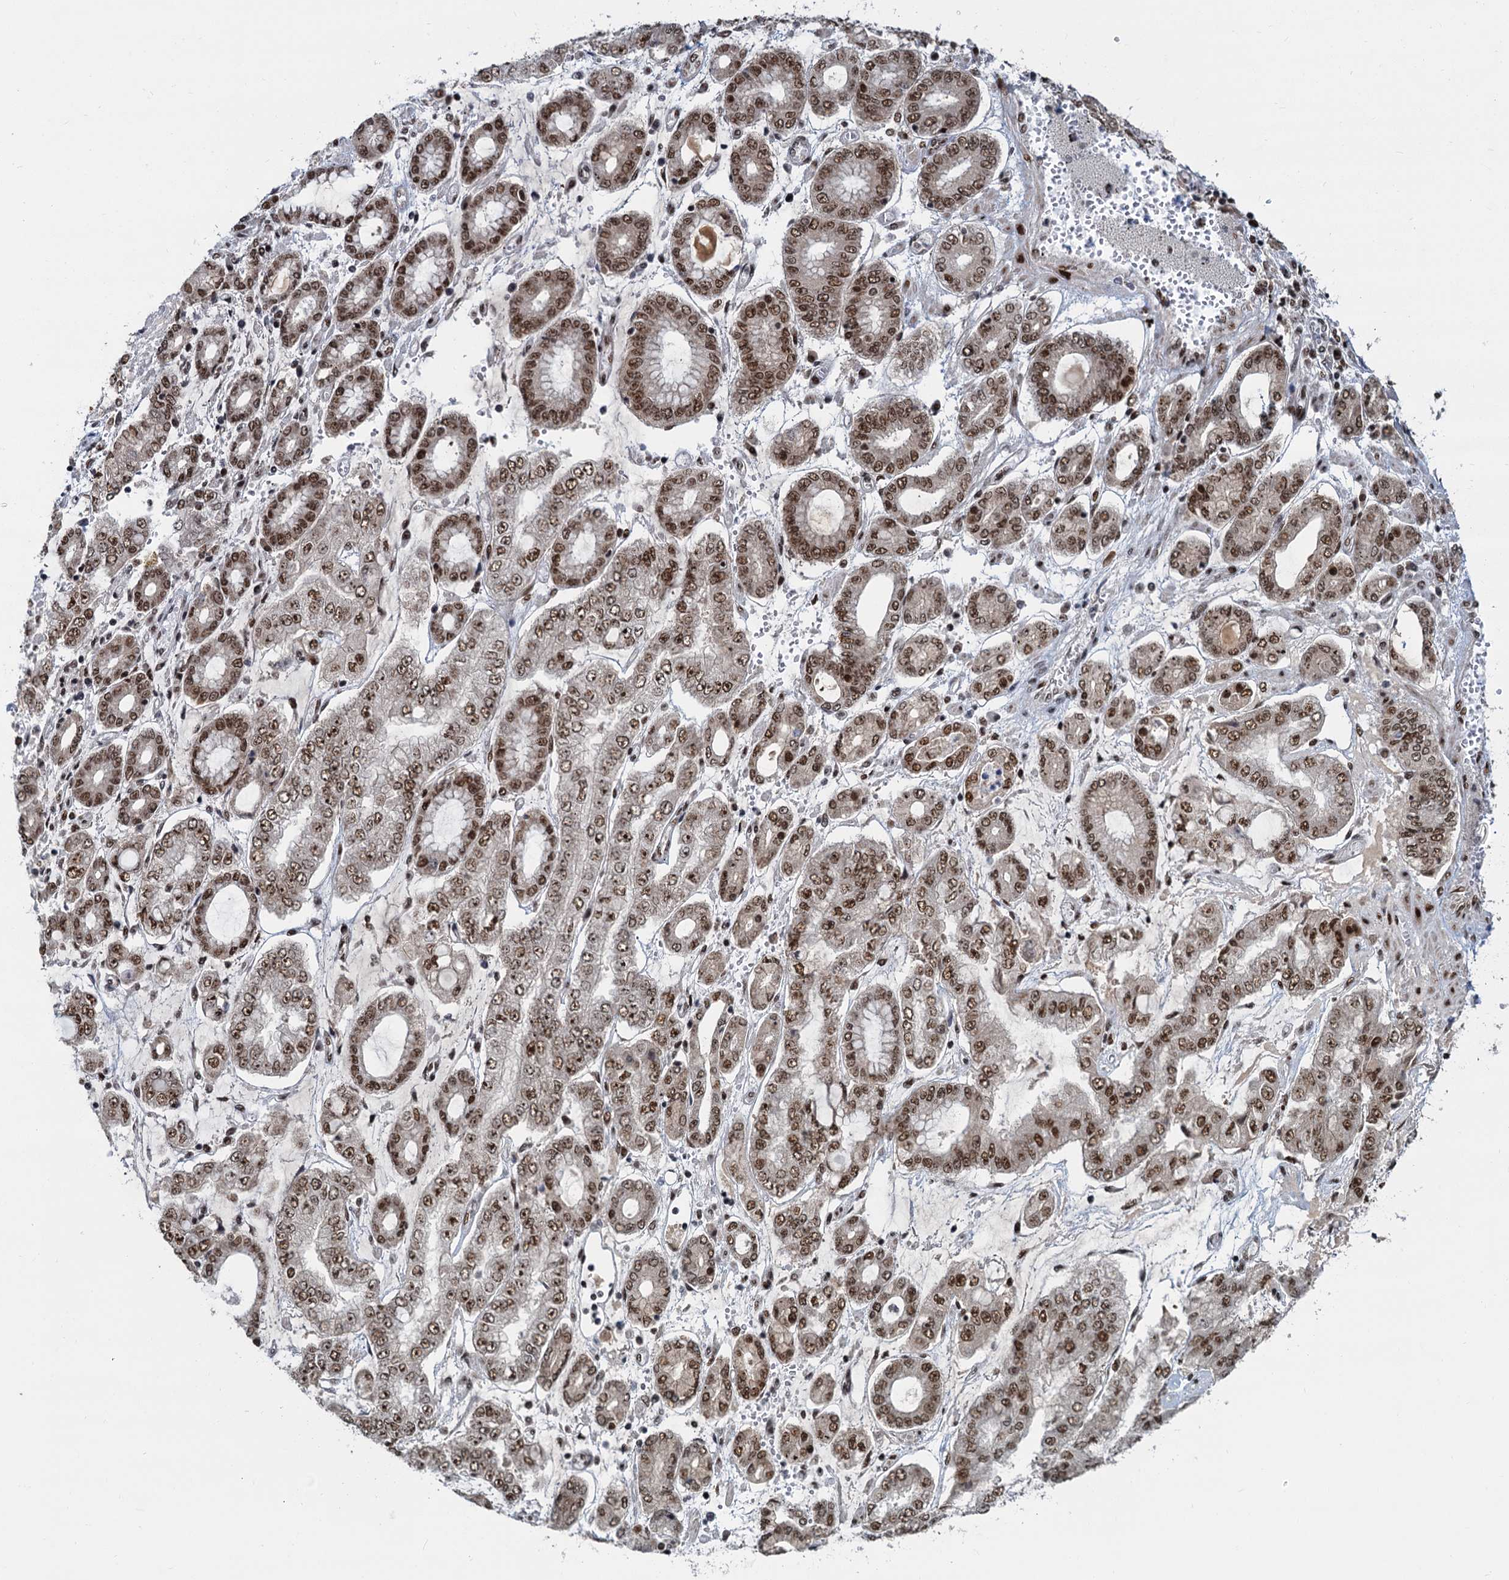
{"staining": {"intensity": "moderate", "quantity": ">75%", "location": "nuclear"}, "tissue": "stomach cancer", "cell_type": "Tumor cells", "image_type": "cancer", "snomed": [{"axis": "morphology", "description": "Adenocarcinoma, NOS"}, {"axis": "topography", "description": "Stomach"}], "caption": "A photomicrograph of adenocarcinoma (stomach) stained for a protein demonstrates moderate nuclear brown staining in tumor cells. The protein of interest is shown in brown color, while the nuclei are stained blue.", "gene": "WBP4", "patient": {"sex": "male", "age": 76}}